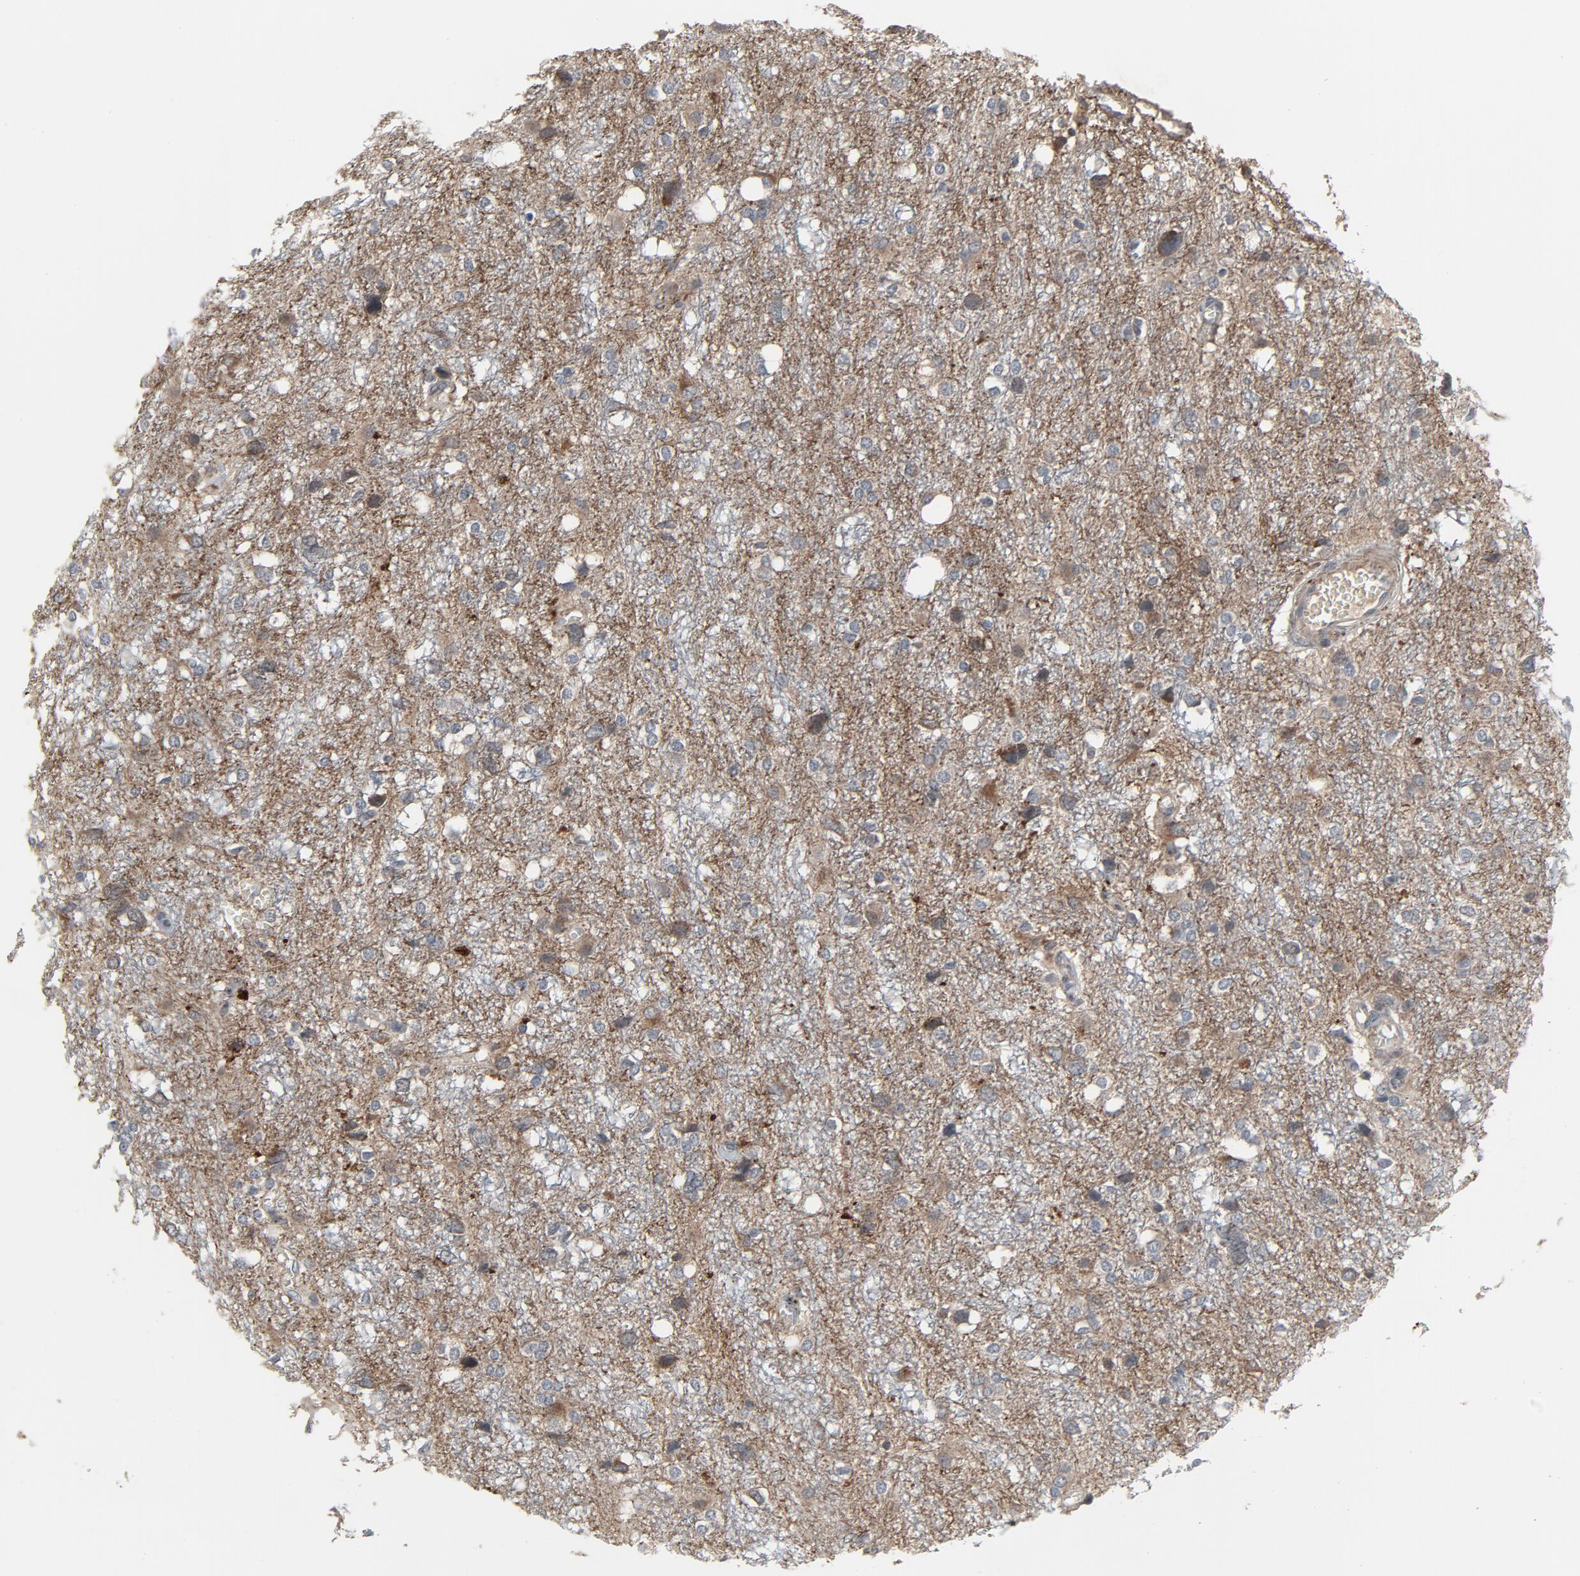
{"staining": {"intensity": "weak", "quantity": "<25%", "location": "cytoplasmic/membranous"}, "tissue": "glioma", "cell_type": "Tumor cells", "image_type": "cancer", "snomed": [{"axis": "morphology", "description": "Glioma, malignant, High grade"}, {"axis": "topography", "description": "Brain"}], "caption": "Human glioma stained for a protein using IHC shows no positivity in tumor cells.", "gene": "PDZD4", "patient": {"sex": "female", "age": 59}}